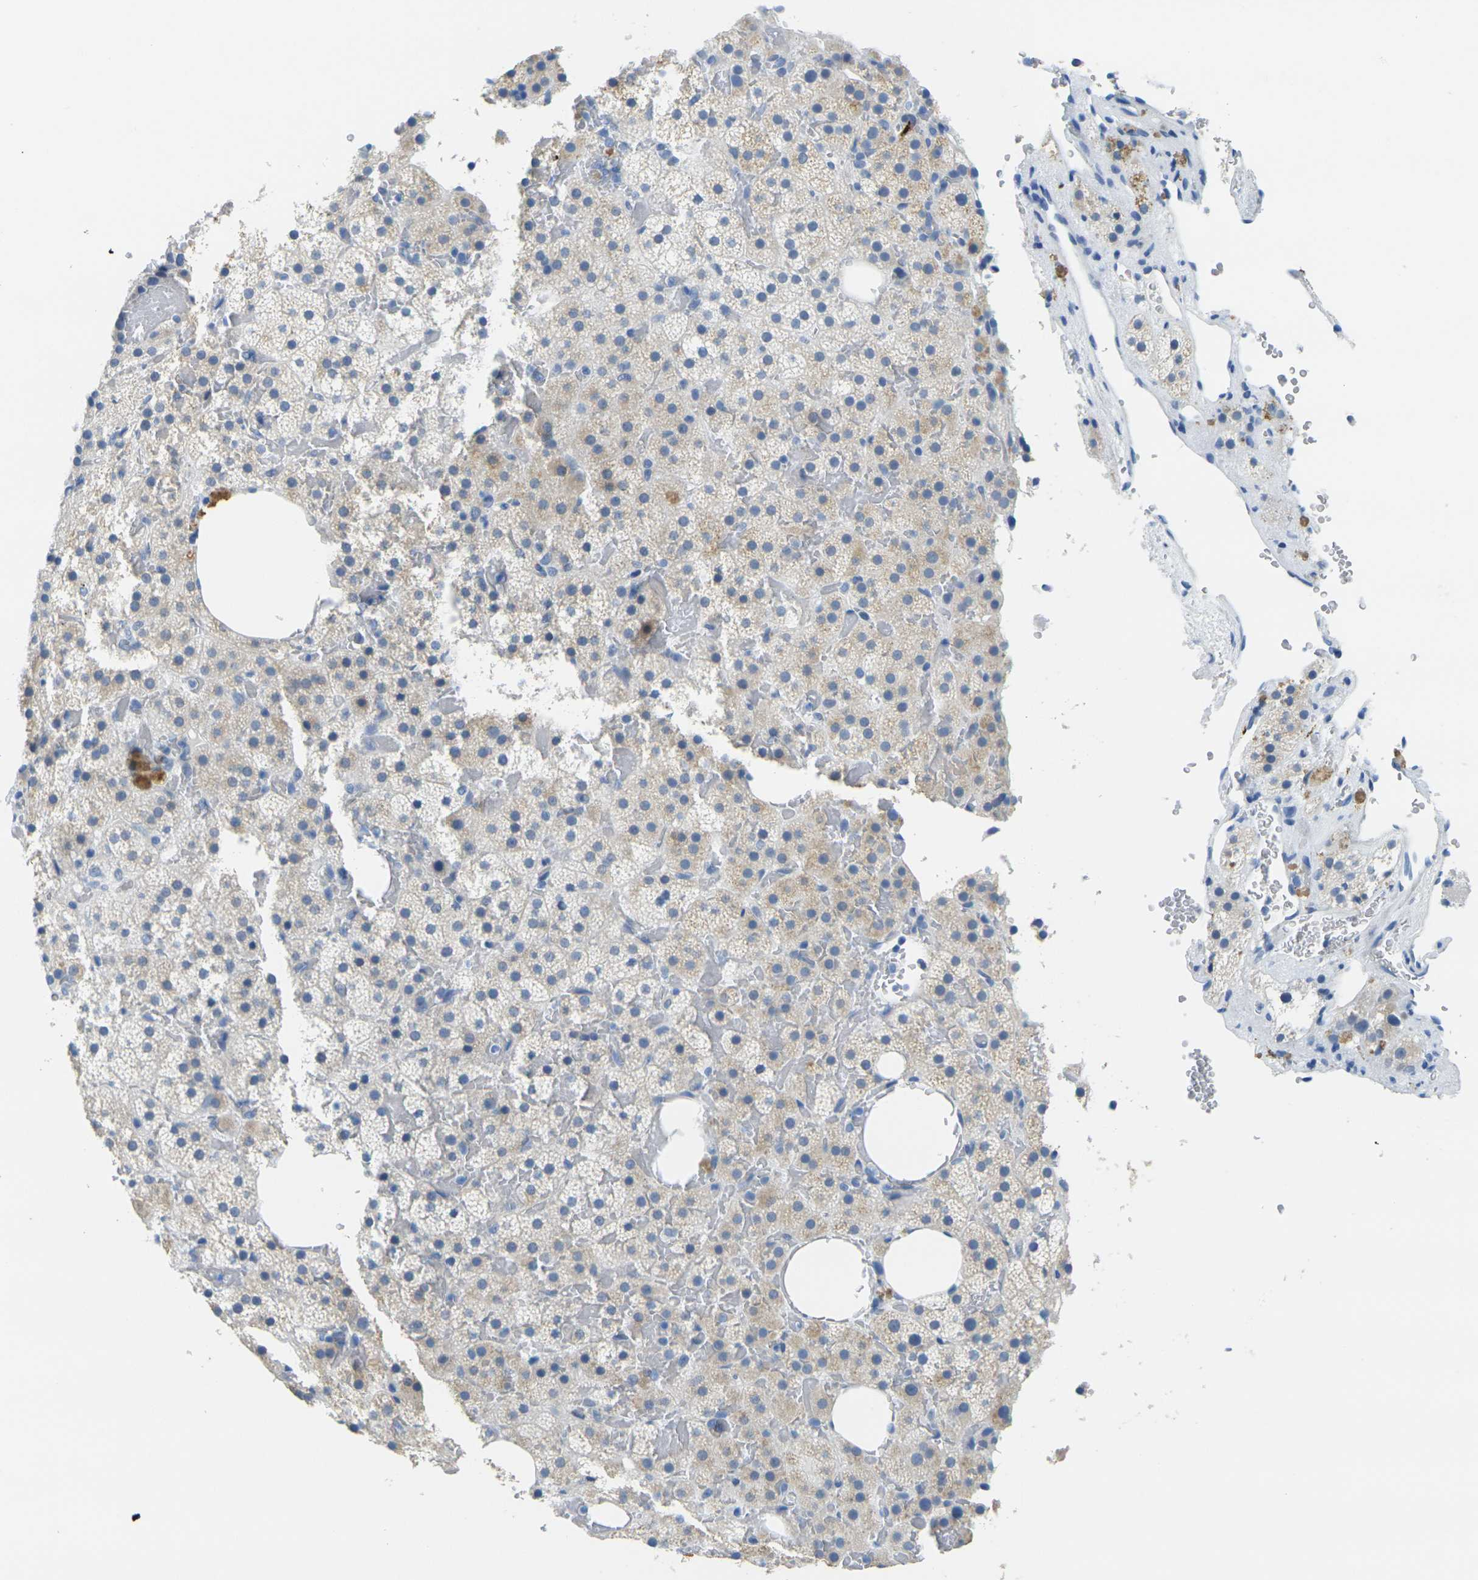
{"staining": {"intensity": "weak", "quantity": "<25%", "location": "cytoplasmic/membranous"}, "tissue": "adrenal gland", "cell_type": "Glandular cells", "image_type": "normal", "snomed": [{"axis": "morphology", "description": "Normal tissue, NOS"}, {"axis": "topography", "description": "Adrenal gland"}], "caption": "Glandular cells show no significant protein staining in normal adrenal gland. Brightfield microscopy of immunohistochemistry (IHC) stained with DAB (3,3'-diaminobenzidine) (brown) and hematoxylin (blue), captured at high magnification.", "gene": "FAM3D", "patient": {"sex": "female", "age": 59}}